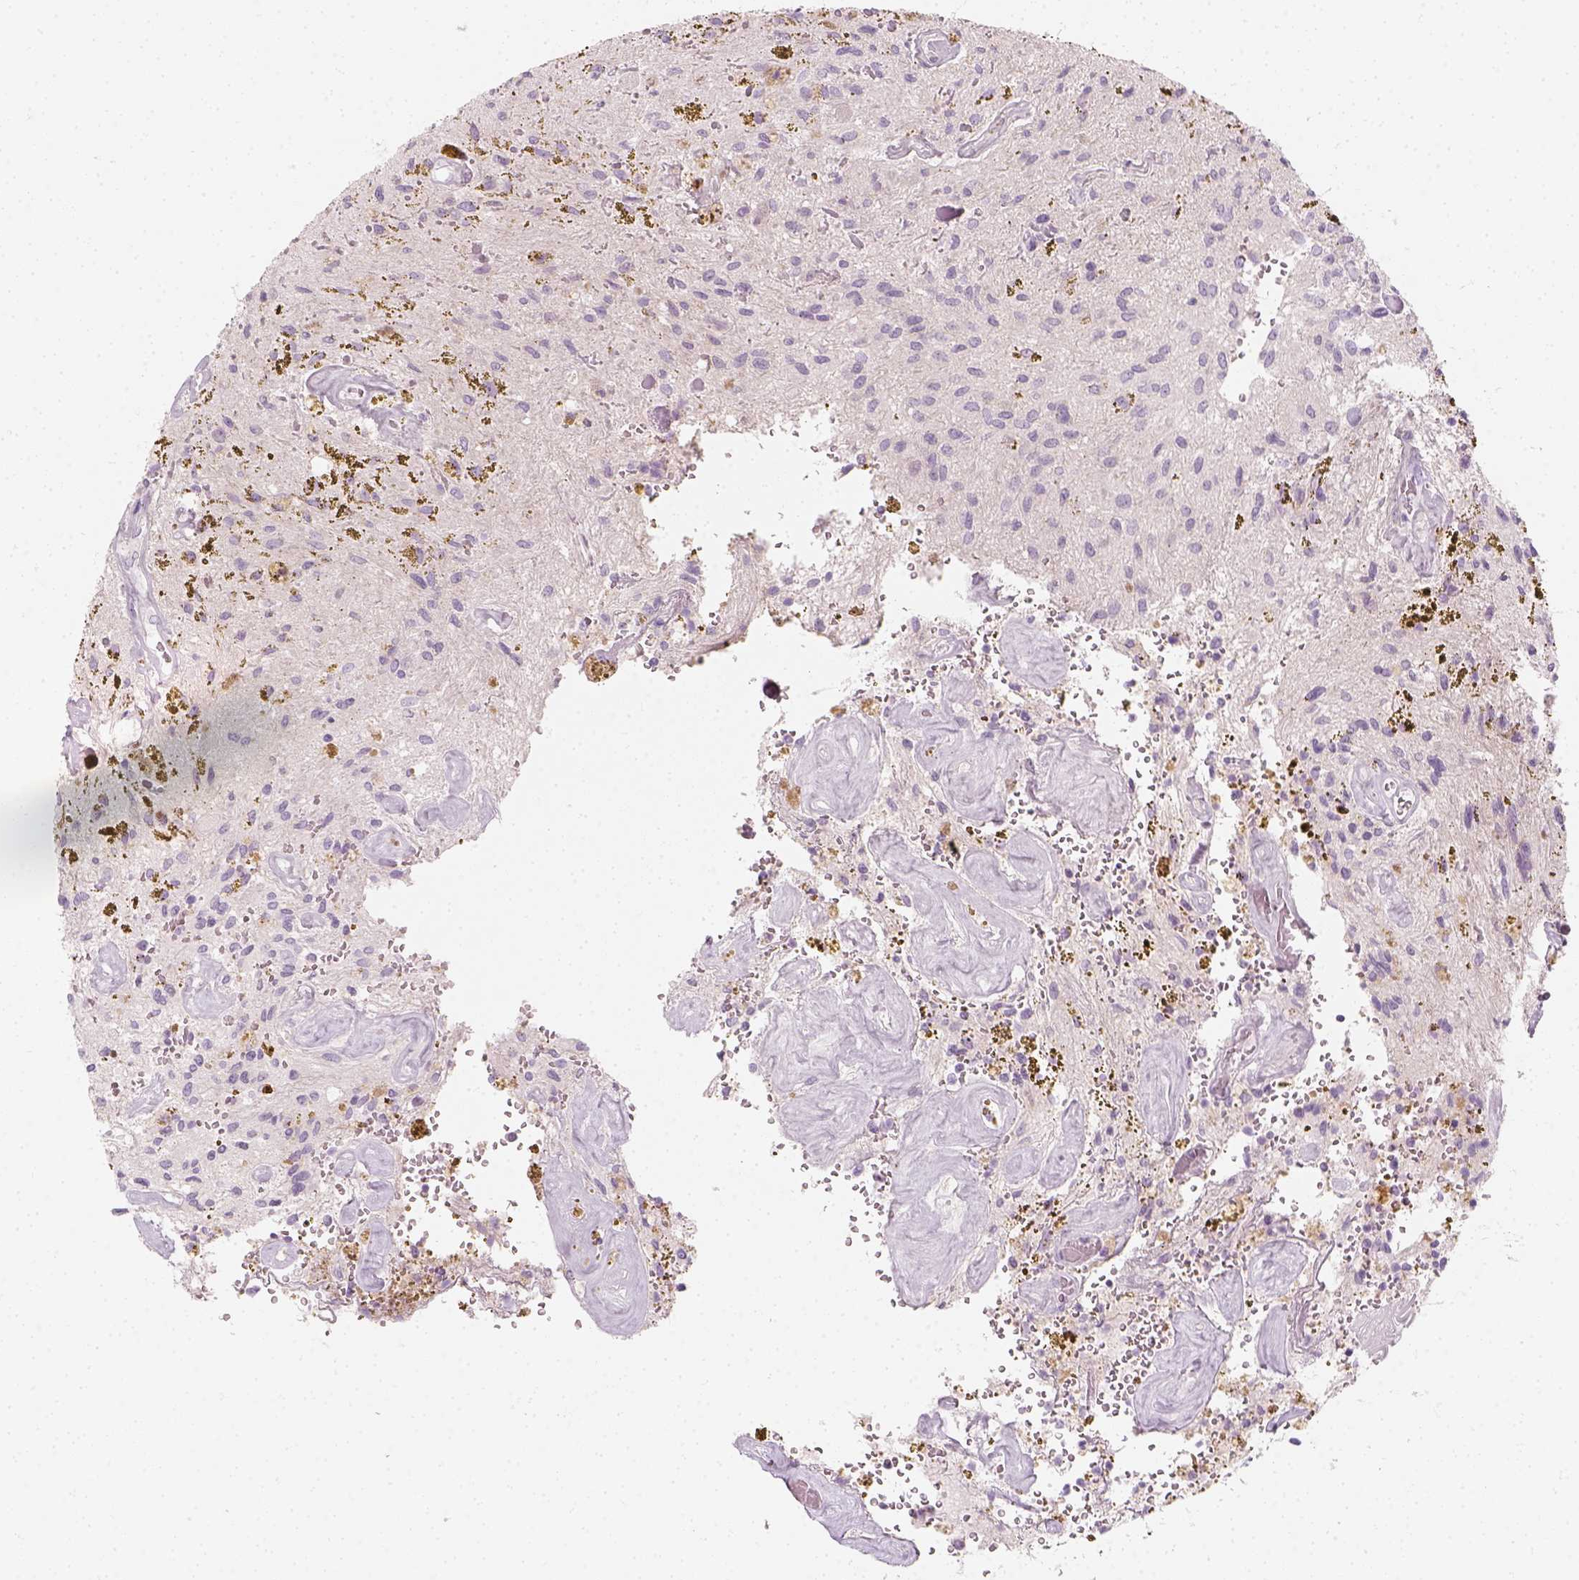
{"staining": {"intensity": "negative", "quantity": "none", "location": "none"}, "tissue": "glioma", "cell_type": "Tumor cells", "image_type": "cancer", "snomed": [{"axis": "morphology", "description": "Glioma, malignant, Low grade"}, {"axis": "topography", "description": "Cerebellum"}], "caption": "Tumor cells show no significant protein expression in glioma.", "gene": "PRAME", "patient": {"sex": "female", "age": 14}}